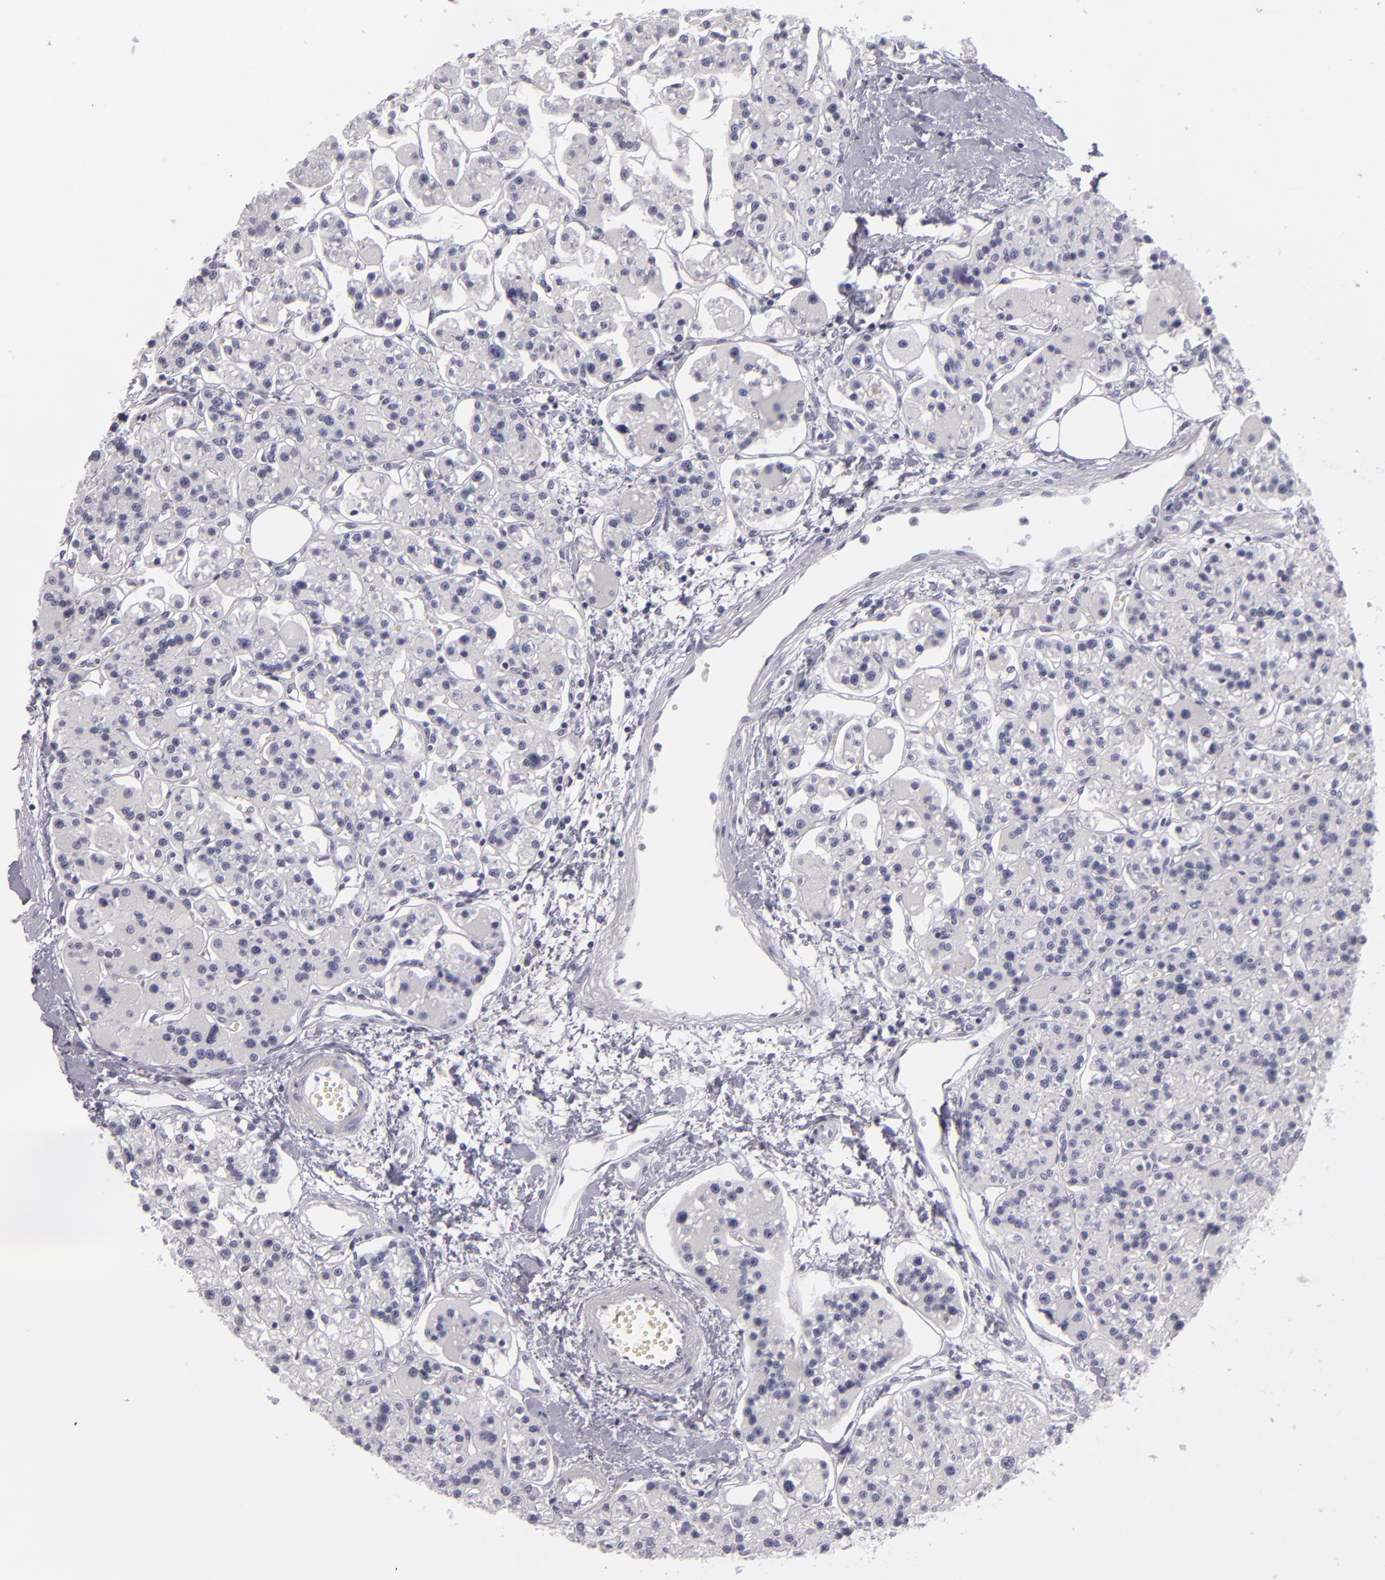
{"staining": {"intensity": "negative", "quantity": "none", "location": "none"}, "tissue": "parathyroid gland", "cell_type": "Glandular cells", "image_type": "normal", "snomed": [{"axis": "morphology", "description": "Normal tissue, NOS"}, {"axis": "topography", "description": "Parathyroid gland"}], "caption": "This histopathology image is of benign parathyroid gland stained with IHC to label a protein in brown with the nuclei are counter-stained blue. There is no expression in glandular cells.", "gene": "VIL1", "patient": {"sex": "female", "age": 58}}